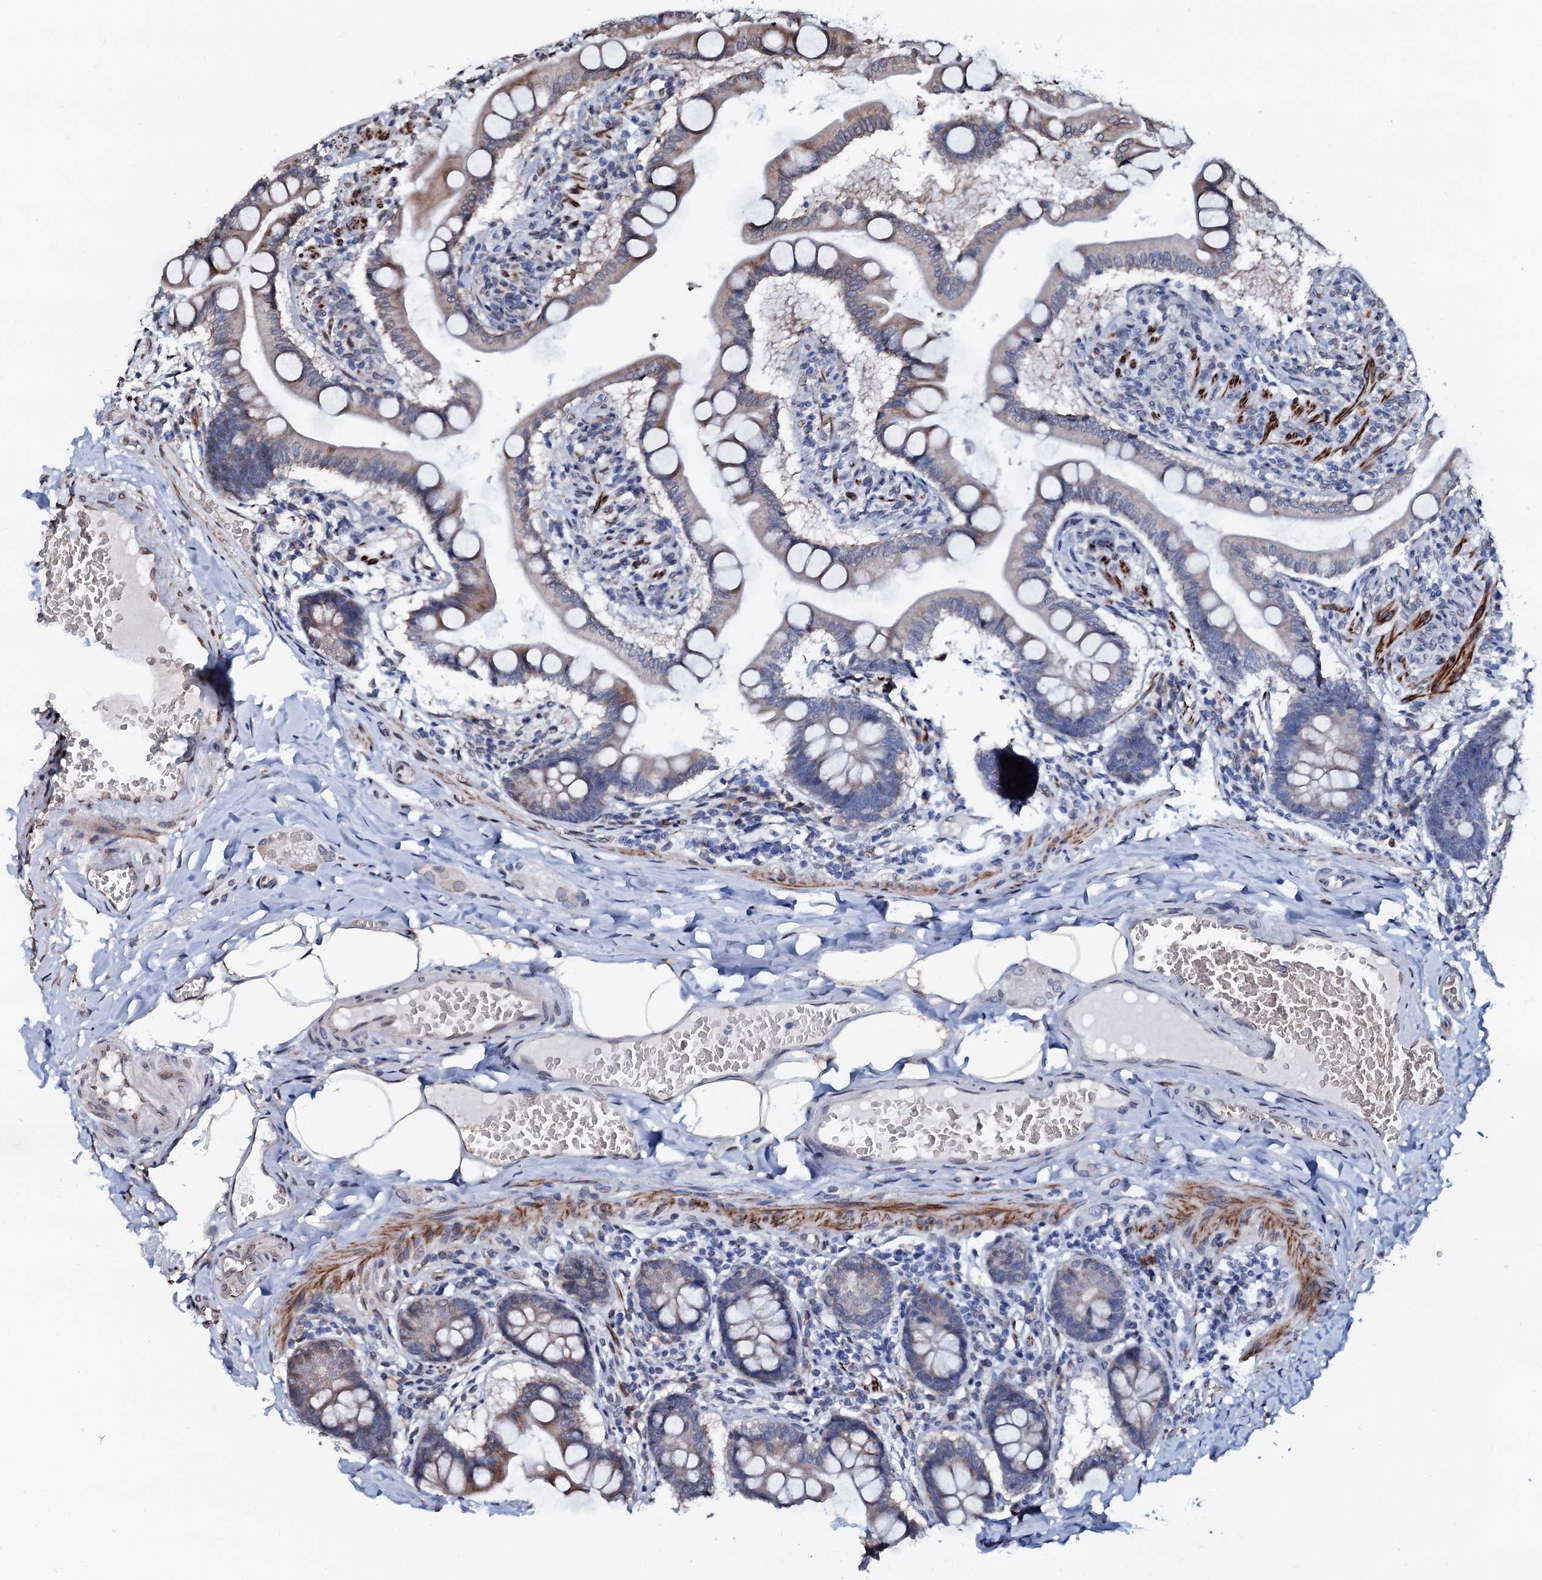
{"staining": {"intensity": "weak", "quantity": "<25%", "location": "cytoplasmic/membranous"}, "tissue": "small intestine", "cell_type": "Glandular cells", "image_type": "normal", "snomed": [{"axis": "morphology", "description": "Normal tissue, NOS"}, {"axis": "topography", "description": "Small intestine"}], "caption": "Immunohistochemistry (IHC) histopathology image of unremarkable small intestine stained for a protein (brown), which exhibits no staining in glandular cells.", "gene": "NRP2", "patient": {"sex": "male", "age": 41}}